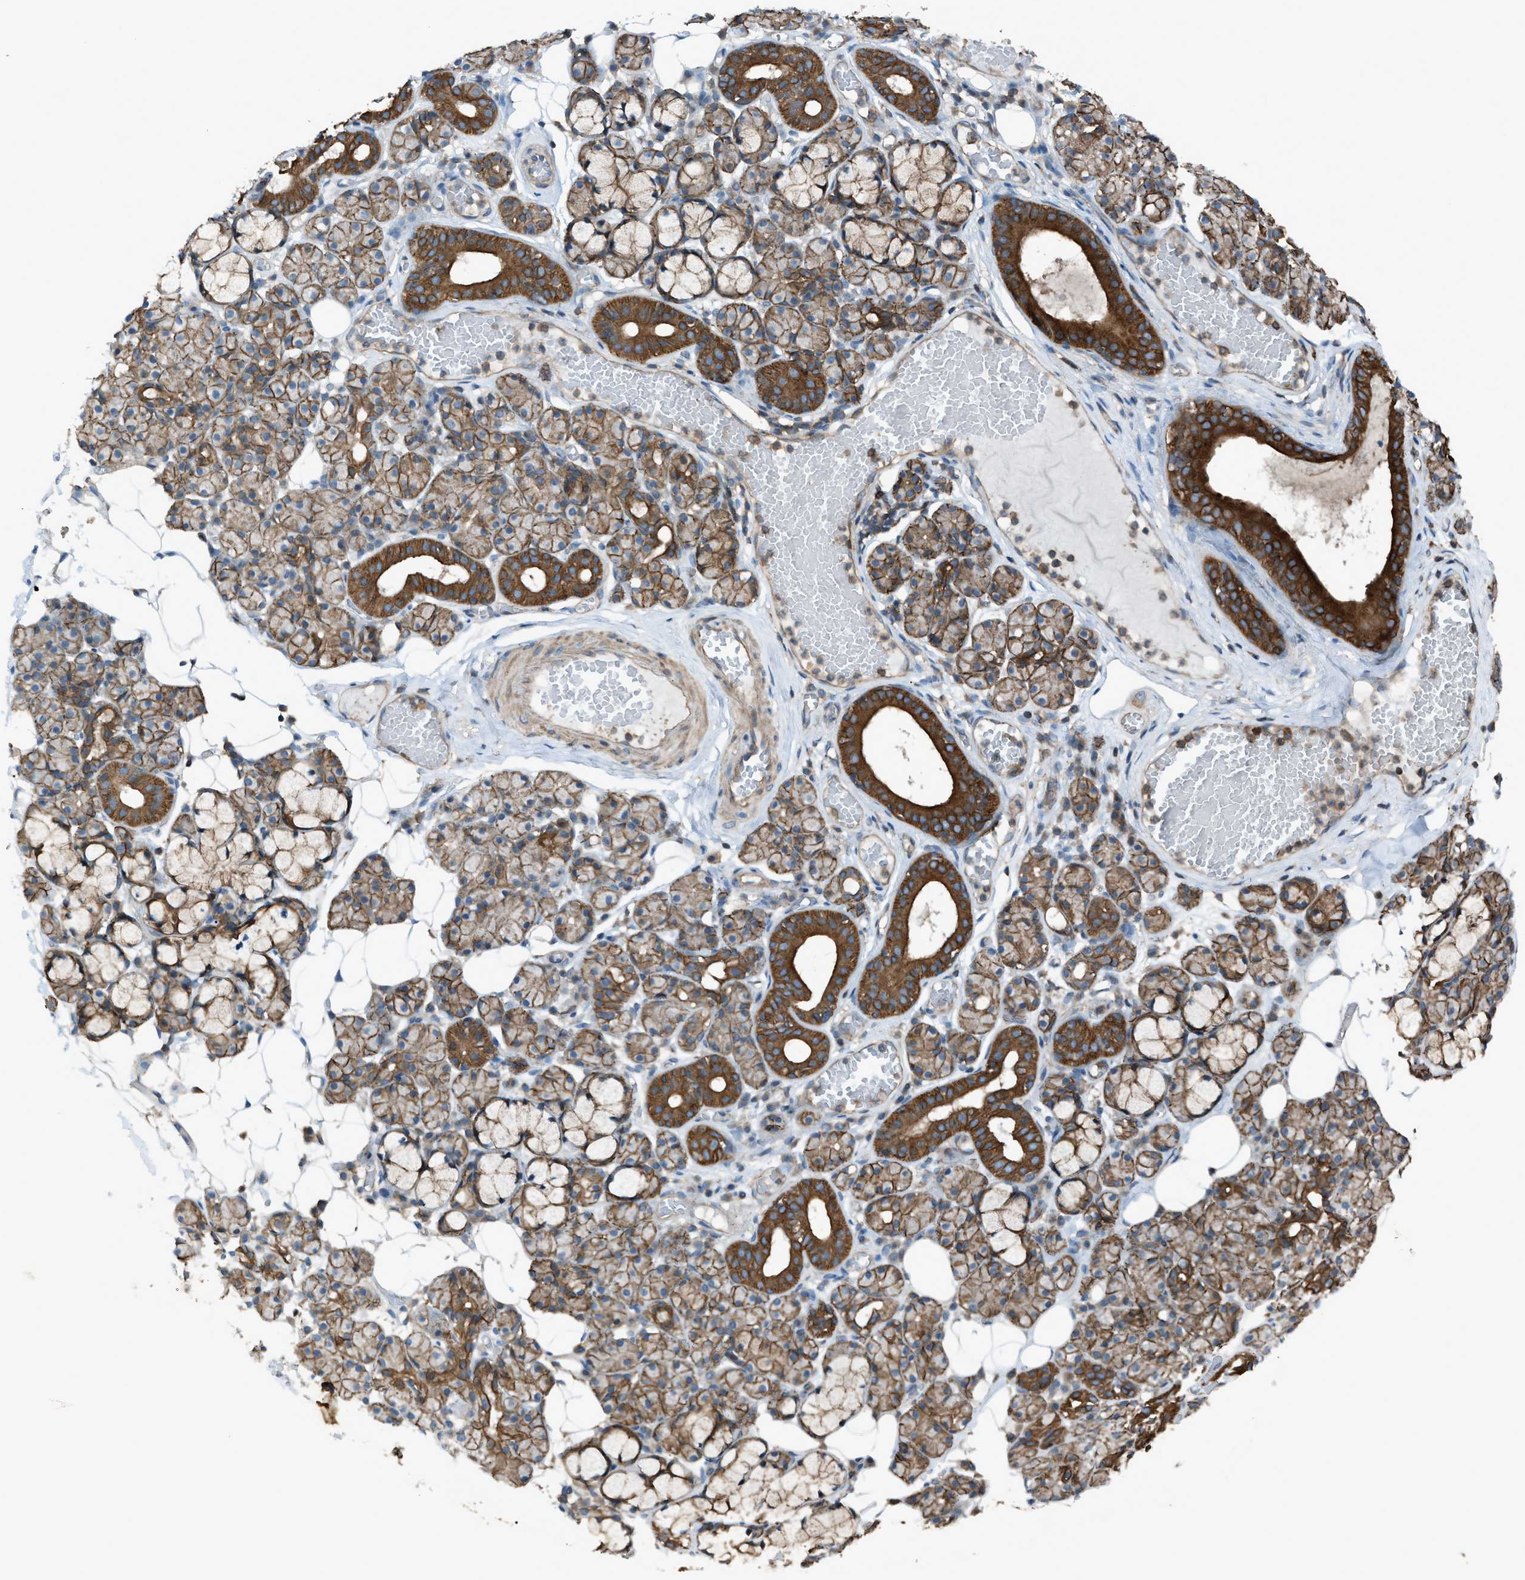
{"staining": {"intensity": "strong", "quantity": "25%-75%", "location": "cytoplasmic/membranous"}, "tissue": "salivary gland", "cell_type": "Glandular cells", "image_type": "normal", "snomed": [{"axis": "morphology", "description": "Normal tissue, NOS"}, {"axis": "topography", "description": "Salivary gland"}], "caption": "IHC of benign salivary gland demonstrates high levels of strong cytoplasmic/membranous positivity in about 25%-75% of glandular cells.", "gene": "DYRK1A", "patient": {"sex": "male", "age": 63}}